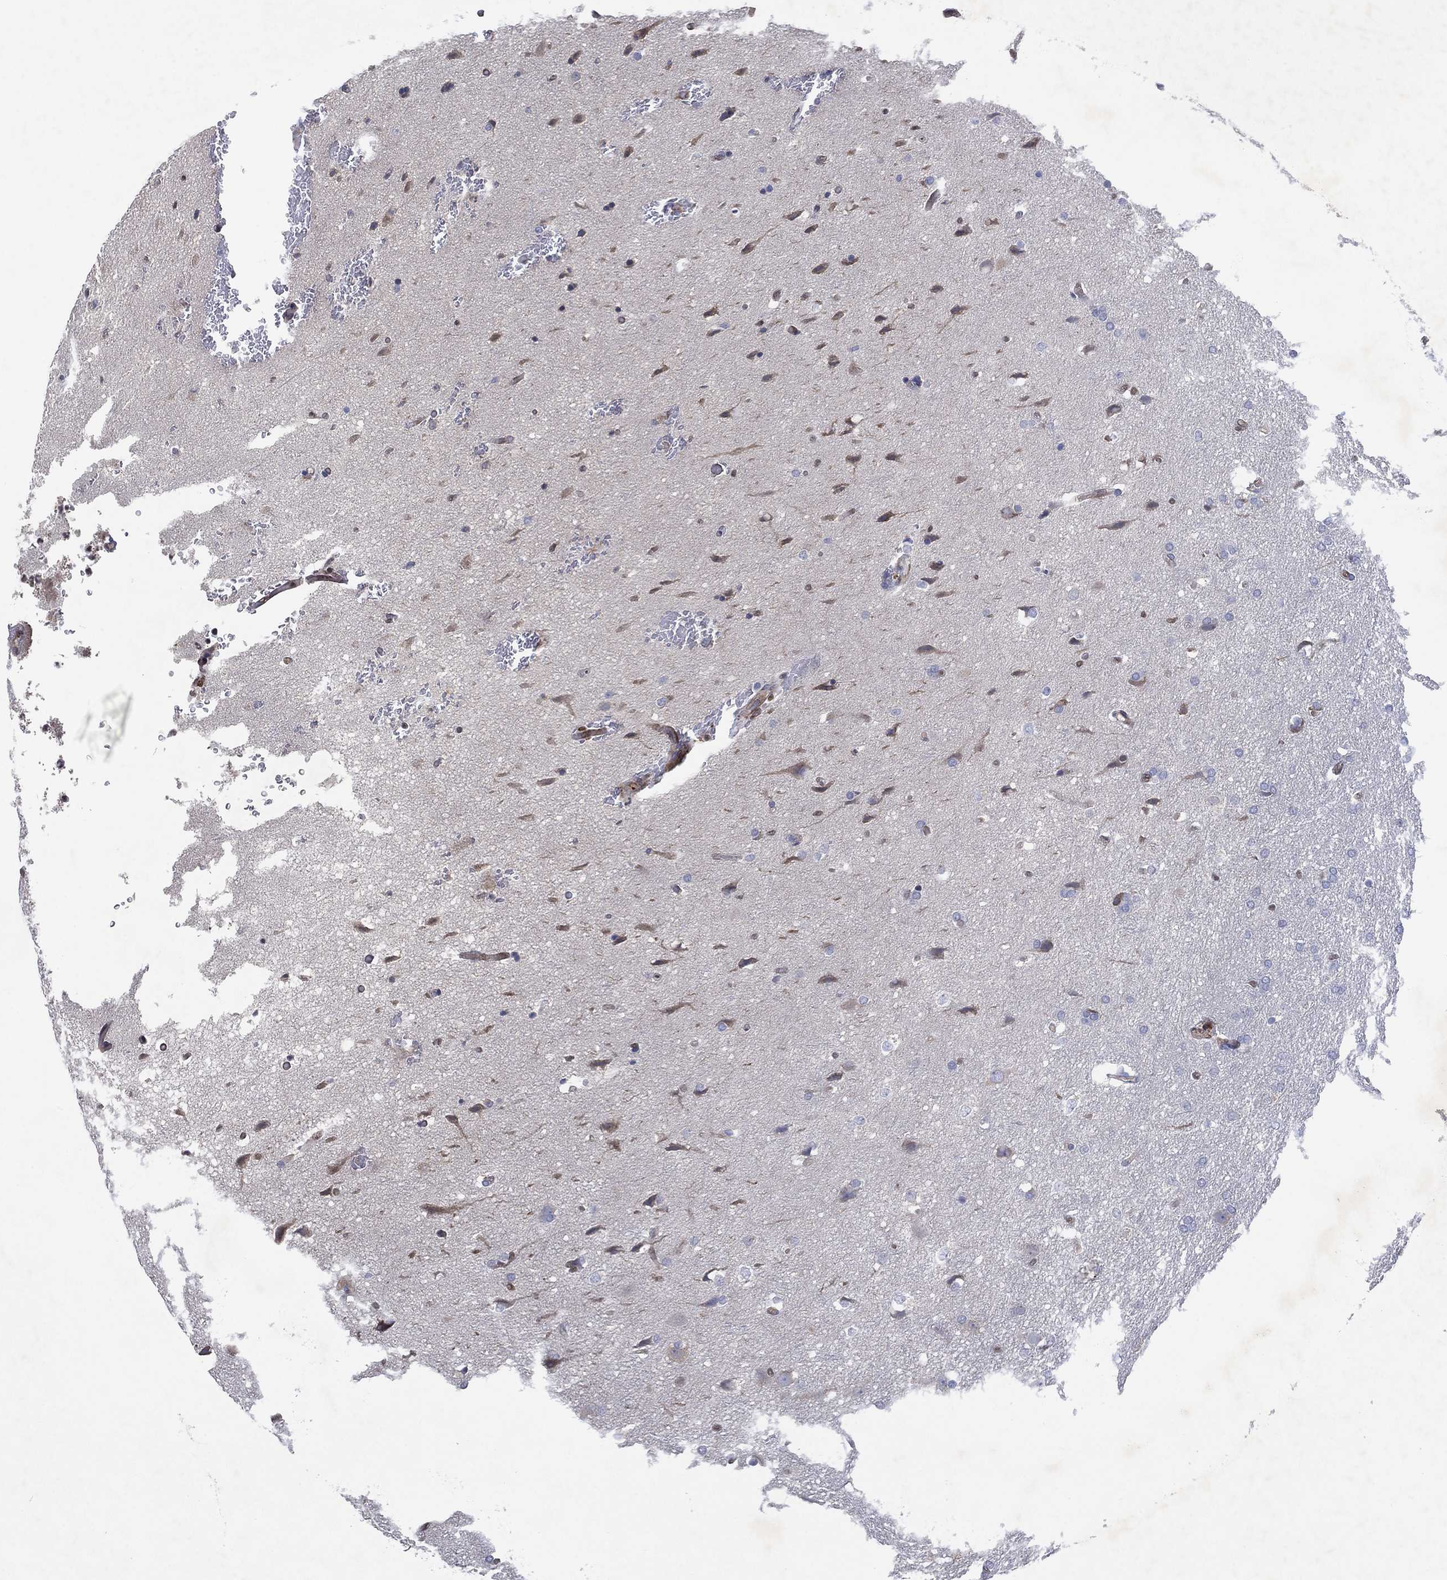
{"staining": {"intensity": "negative", "quantity": "none", "location": "none"}, "tissue": "glioma", "cell_type": "Tumor cells", "image_type": "cancer", "snomed": [{"axis": "morphology", "description": "Glioma, malignant, Low grade"}, {"axis": "topography", "description": "Brain"}], "caption": "A high-resolution photomicrograph shows IHC staining of malignant low-grade glioma, which displays no significant positivity in tumor cells.", "gene": "FLI1", "patient": {"sex": "female", "age": 32}}